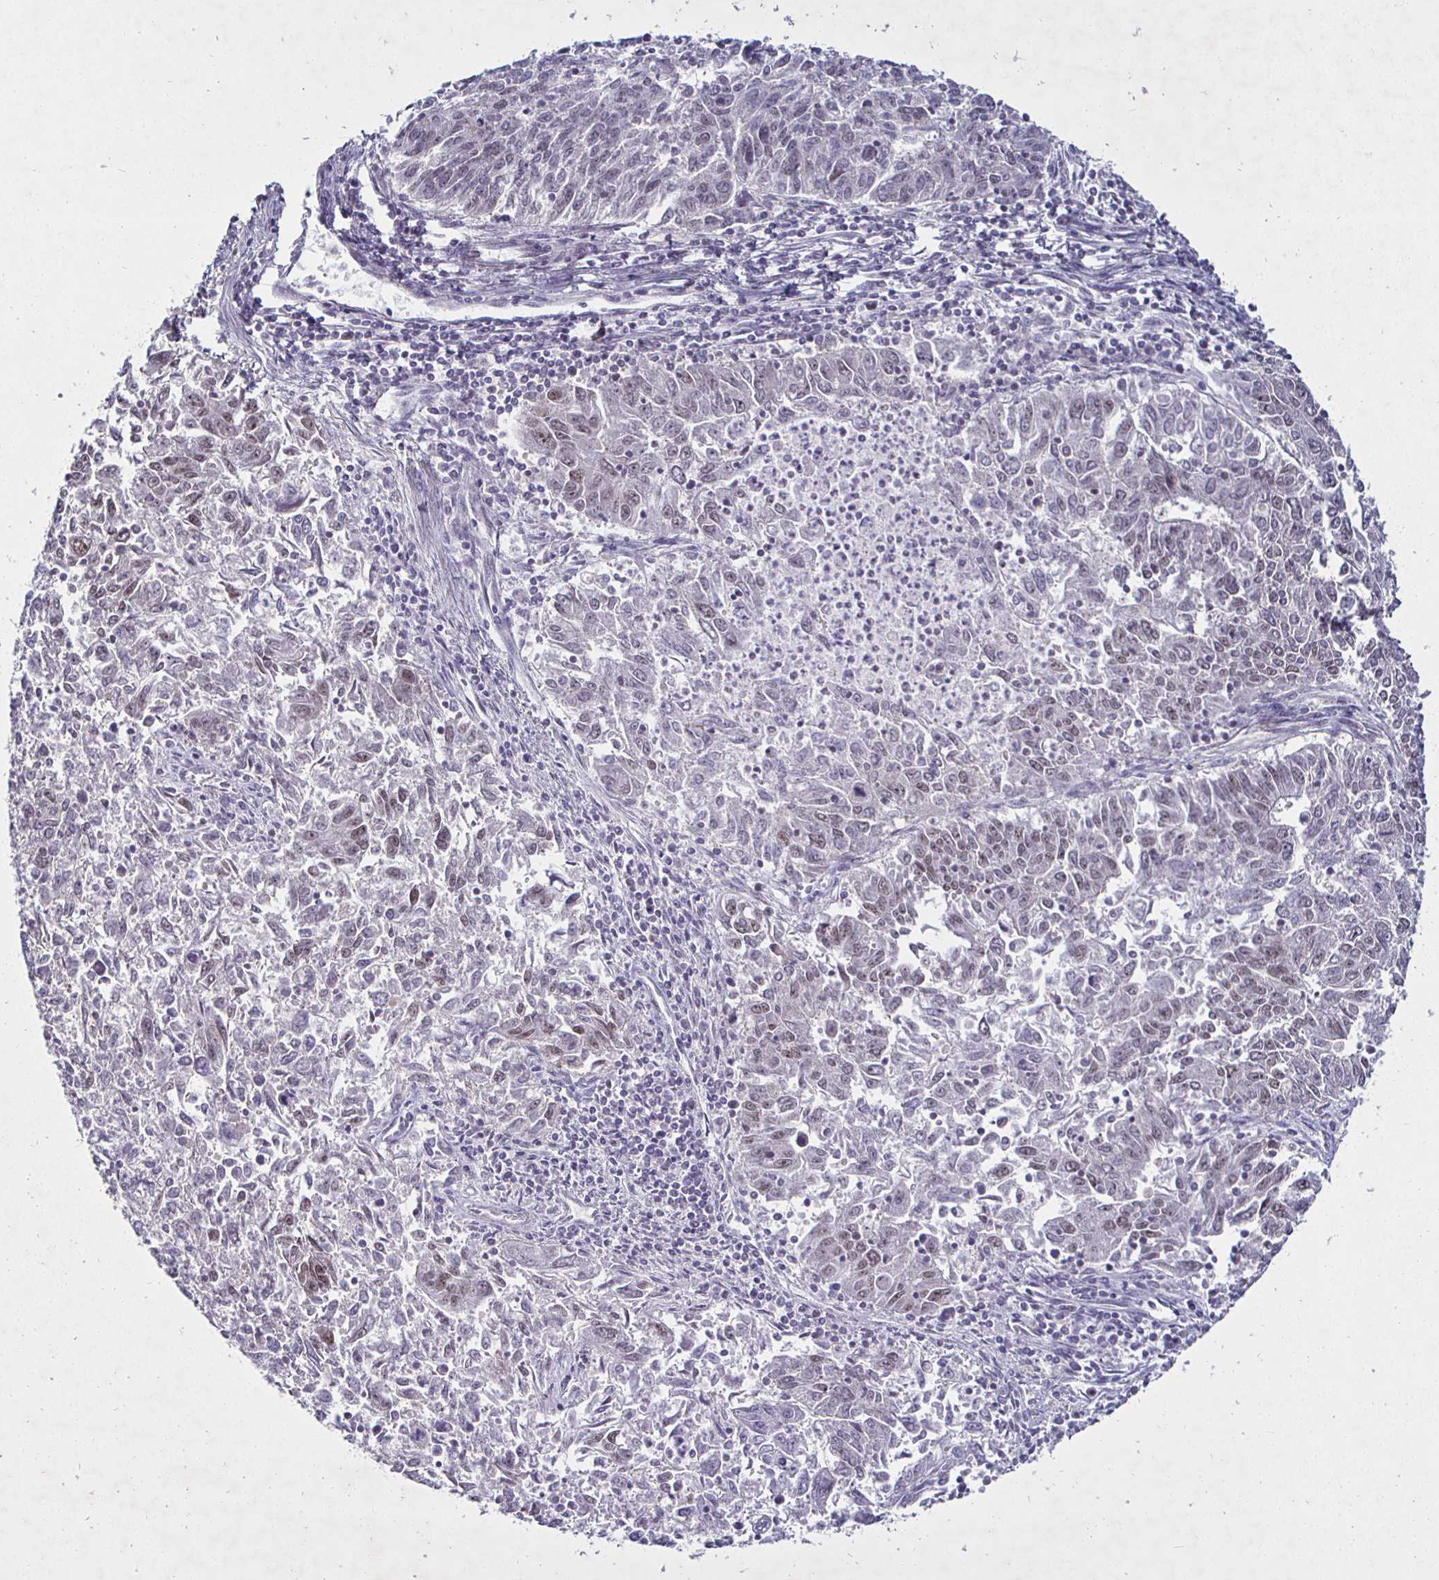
{"staining": {"intensity": "weak", "quantity": "25%-75%", "location": "nuclear"}, "tissue": "endometrial cancer", "cell_type": "Tumor cells", "image_type": "cancer", "snomed": [{"axis": "morphology", "description": "Adenocarcinoma, NOS"}, {"axis": "topography", "description": "Endometrium"}], "caption": "Immunohistochemistry (IHC) histopathology image of endometrial cancer (adenocarcinoma) stained for a protein (brown), which demonstrates low levels of weak nuclear positivity in approximately 25%-75% of tumor cells.", "gene": "MLH1", "patient": {"sex": "female", "age": 42}}